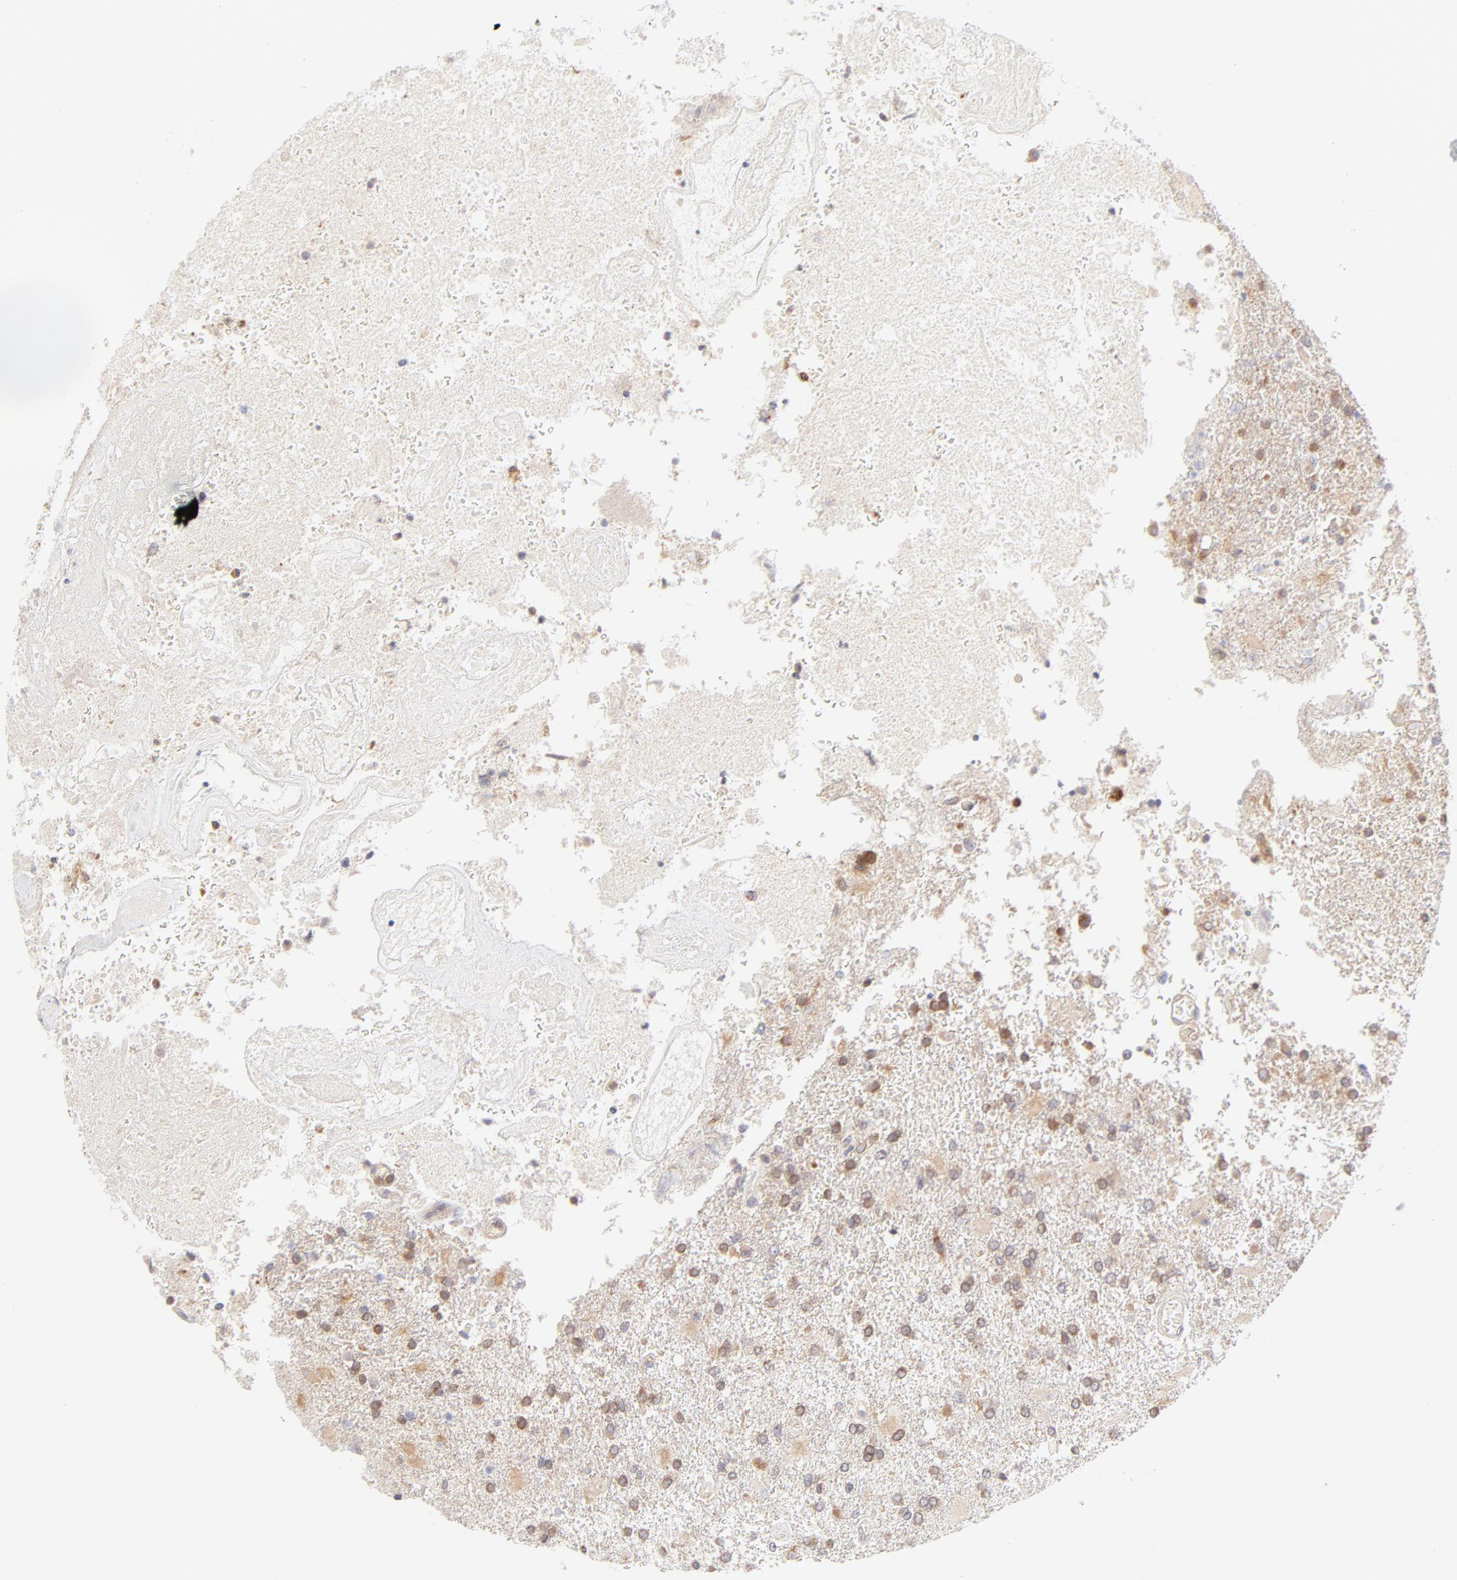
{"staining": {"intensity": "moderate", "quantity": ">75%", "location": "cytoplasmic/membranous"}, "tissue": "glioma", "cell_type": "Tumor cells", "image_type": "cancer", "snomed": [{"axis": "morphology", "description": "Glioma, malignant, High grade"}, {"axis": "topography", "description": "Cerebral cortex"}], "caption": "There is medium levels of moderate cytoplasmic/membranous staining in tumor cells of malignant glioma (high-grade), as demonstrated by immunohistochemical staining (brown color).", "gene": "RPS6KA1", "patient": {"sex": "male", "age": 79}}